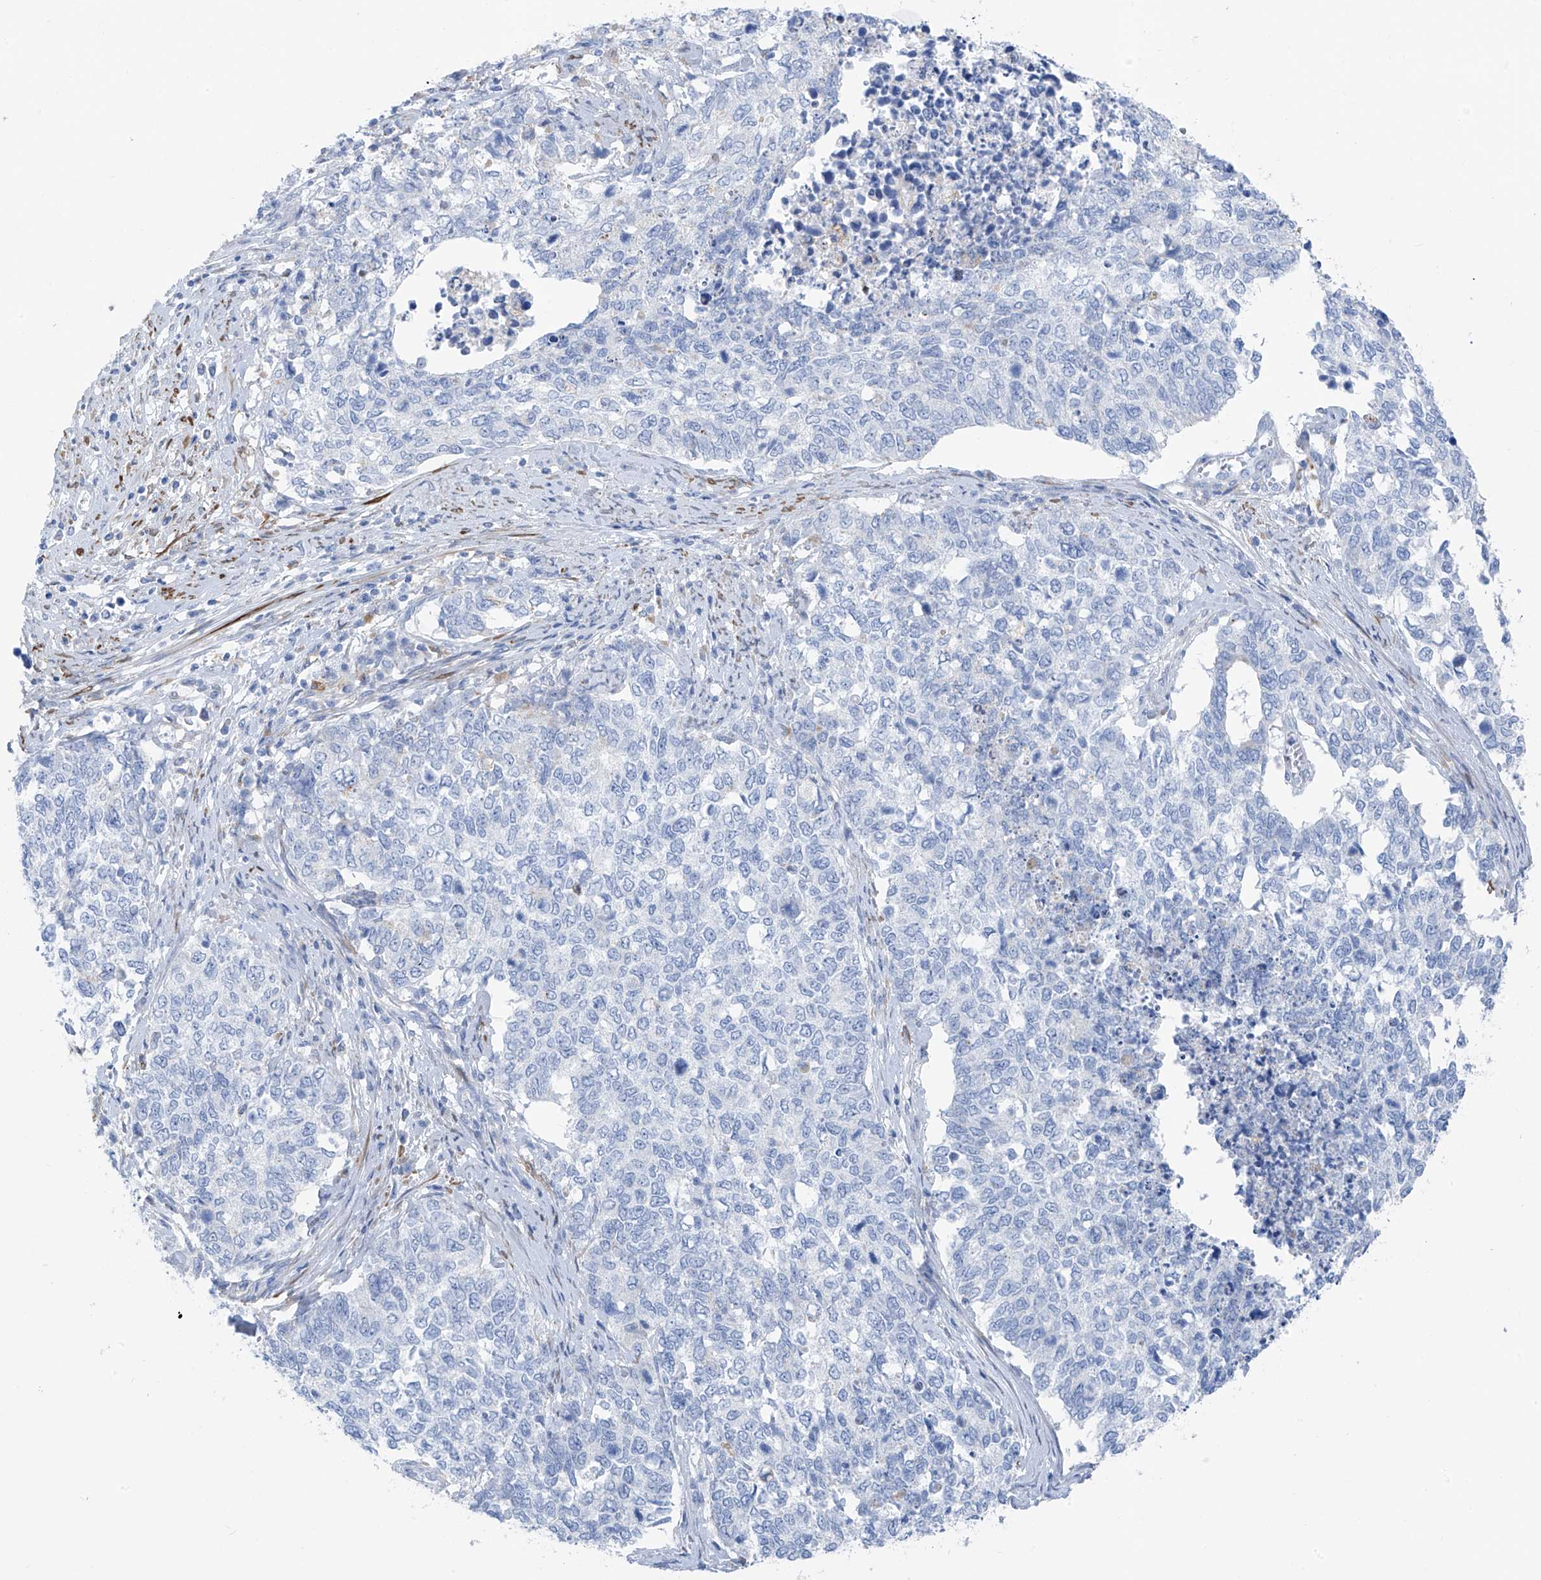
{"staining": {"intensity": "negative", "quantity": "none", "location": "none"}, "tissue": "cervical cancer", "cell_type": "Tumor cells", "image_type": "cancer", "snomed": [{"axis": "morphology", "description": "Squamous cell carcinoma, NOS"}, {"axis": "topography", "description": "Cervix"}], "caption": "A high-resolution histopathology image shows immunohistochemistry staining of cervical cancer, which demonstrates no significant staining in tumor cells.", "gene": "GLMP", "patient": {"sex": "female", "age": 63}}